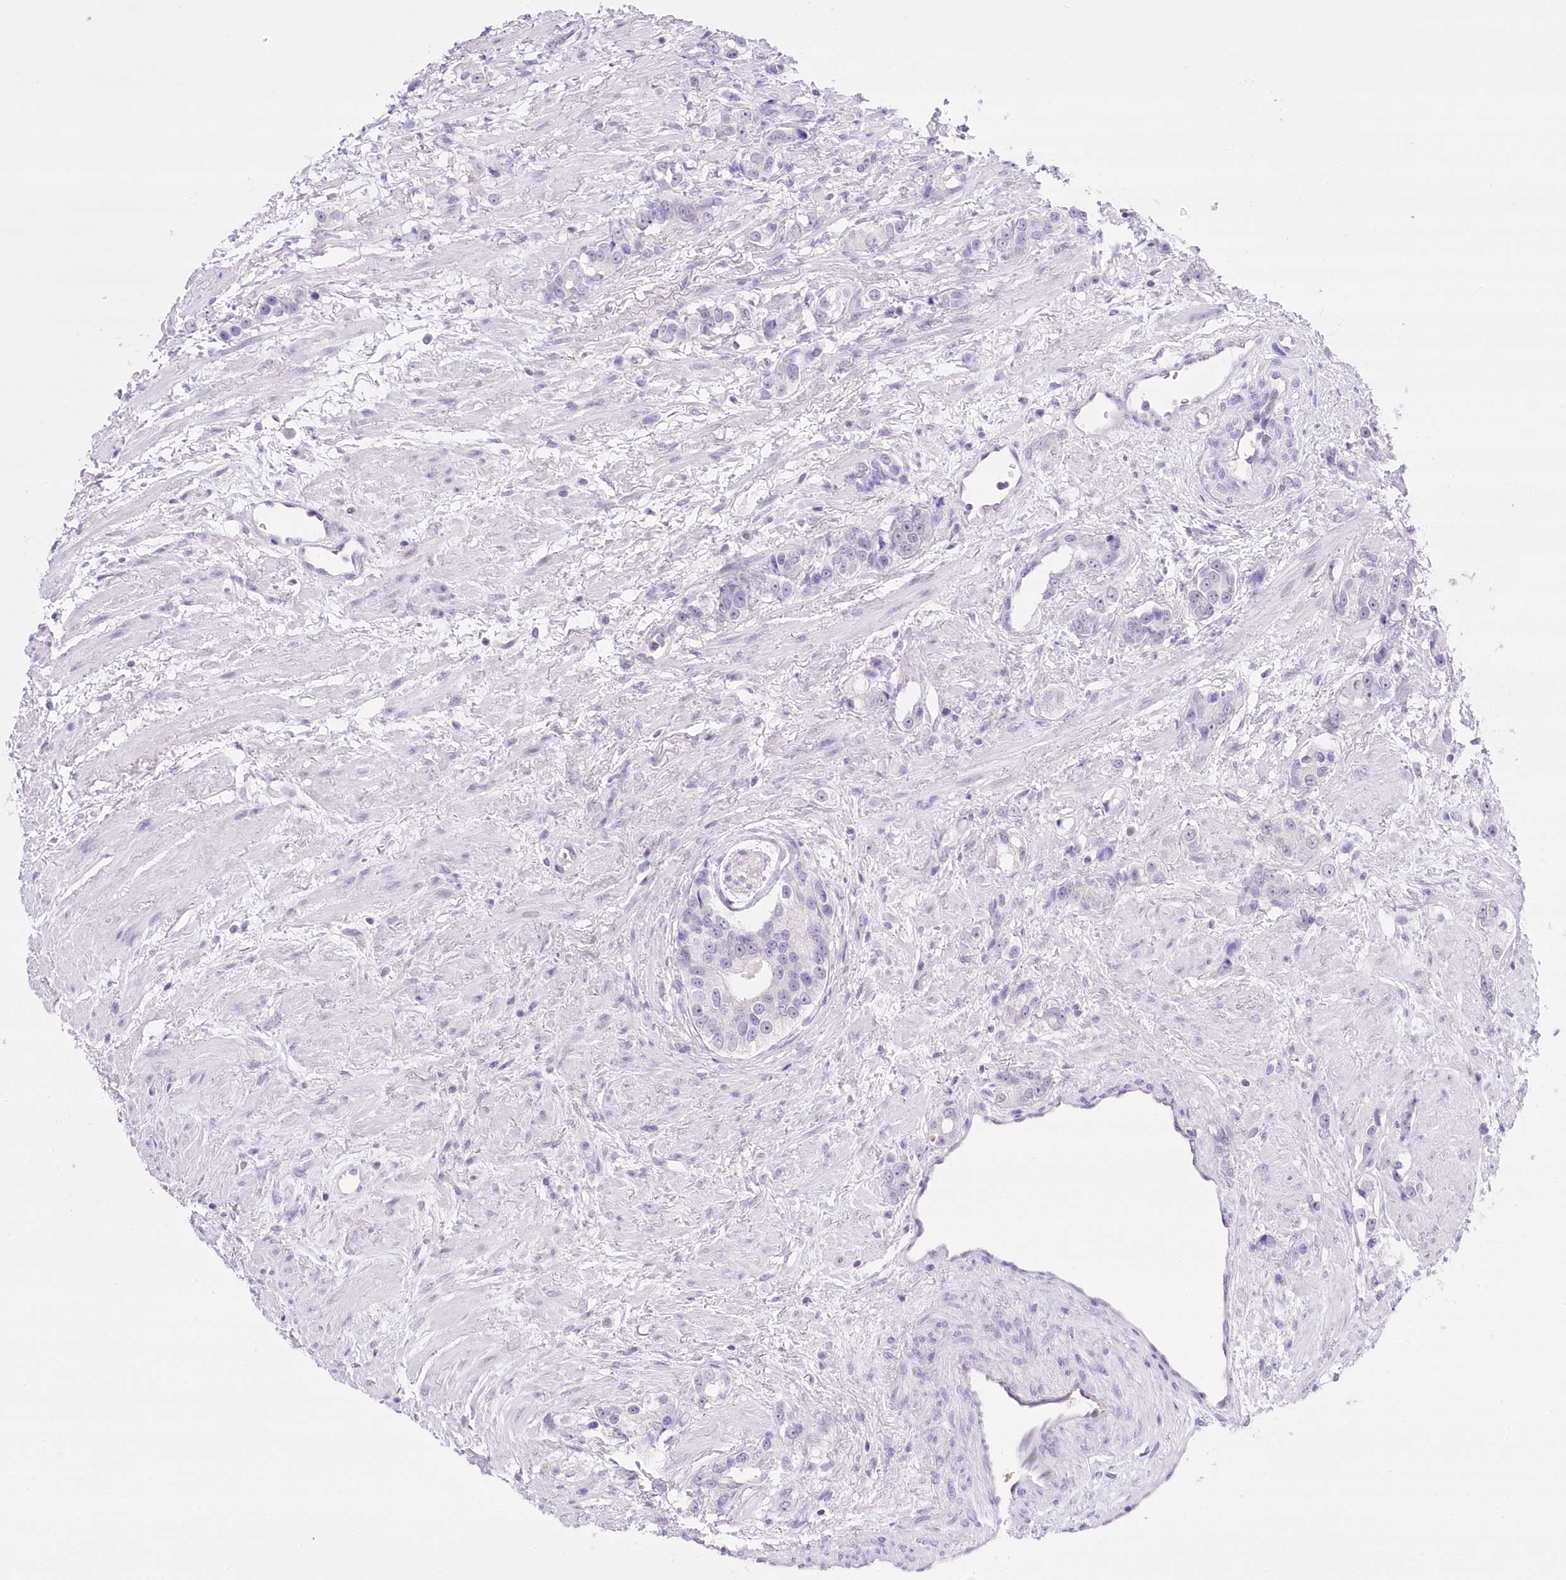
{"staining": {"intensity": "negative", "quantity": "none", "location": "none"}, "tissue": "prostate cancer", "cell_type": "Tumor cells", "image_type": "cancer", "snomed": [{"axis": "morphology", "description": "Adenocarcinoma, High grade"}, {"axis": "topography", "description": "Prostate"}], "caption": "IHC photomicrograph of human adenocarcinoma (high-grade) (prostate) stained for a protein (brown), which exhibits no expression in tumor cells.", "gene": "UBA6", "patient": {"sex": "male", "age": 63}}